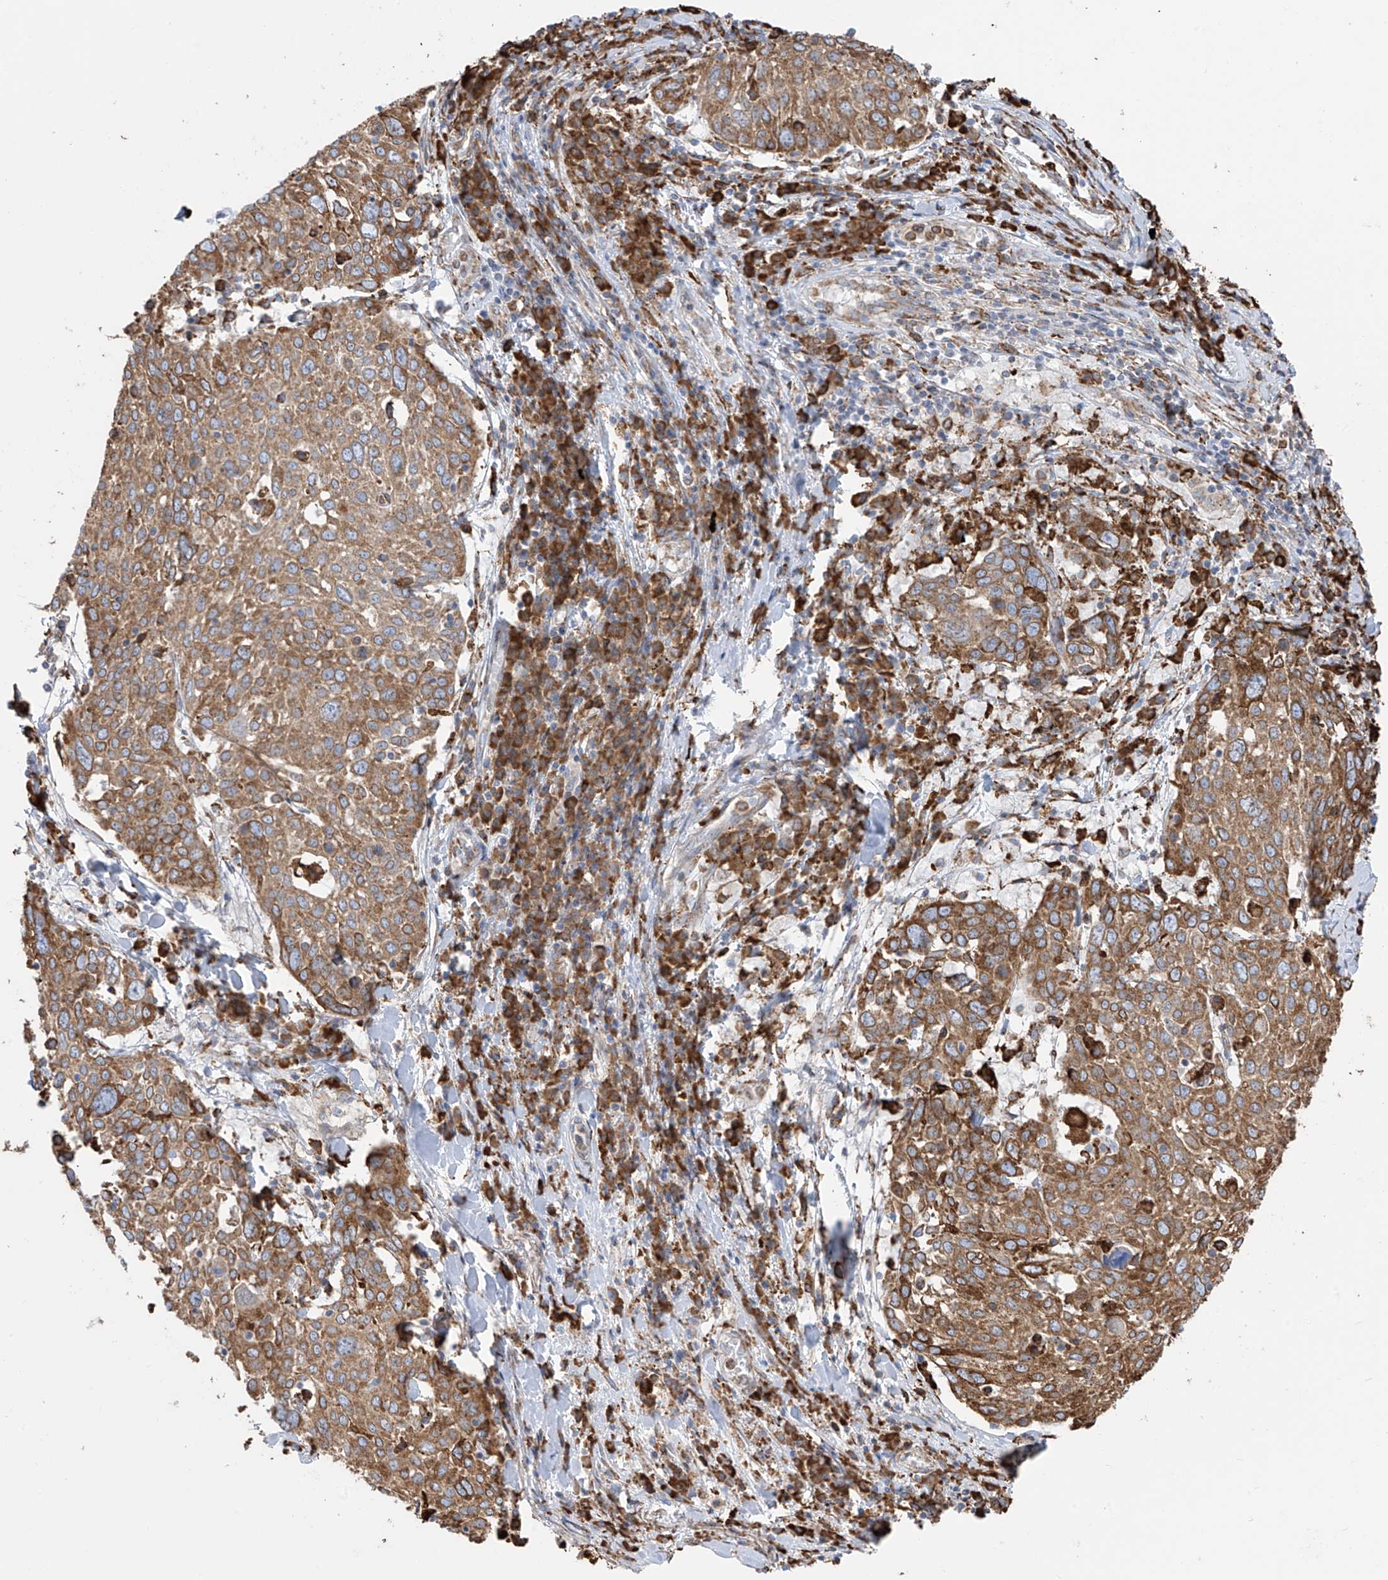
{"staining": {"intensity": "moderate", "quantity": ">75%", "location": "cytoplasmic/membranous"}, "tissue": "lung cancer", "cell_type": "Tumor cells", "image_type": "cancer", "snomed": [{"axis": "morphology", "description": "Squamous cell carcinoma, NOS"}, {"axis": "topography", "description": "Lung"}], "caption": "Immunohistochemistry of human lung cancer (squamous cell carcinoma) exhibits medium levels of moderate cytoplasmic/membranous positivity in approximately >75% of tumor cells.", "gene": "ZNF354C", "patient": {"sex": "male", "age": 65}}